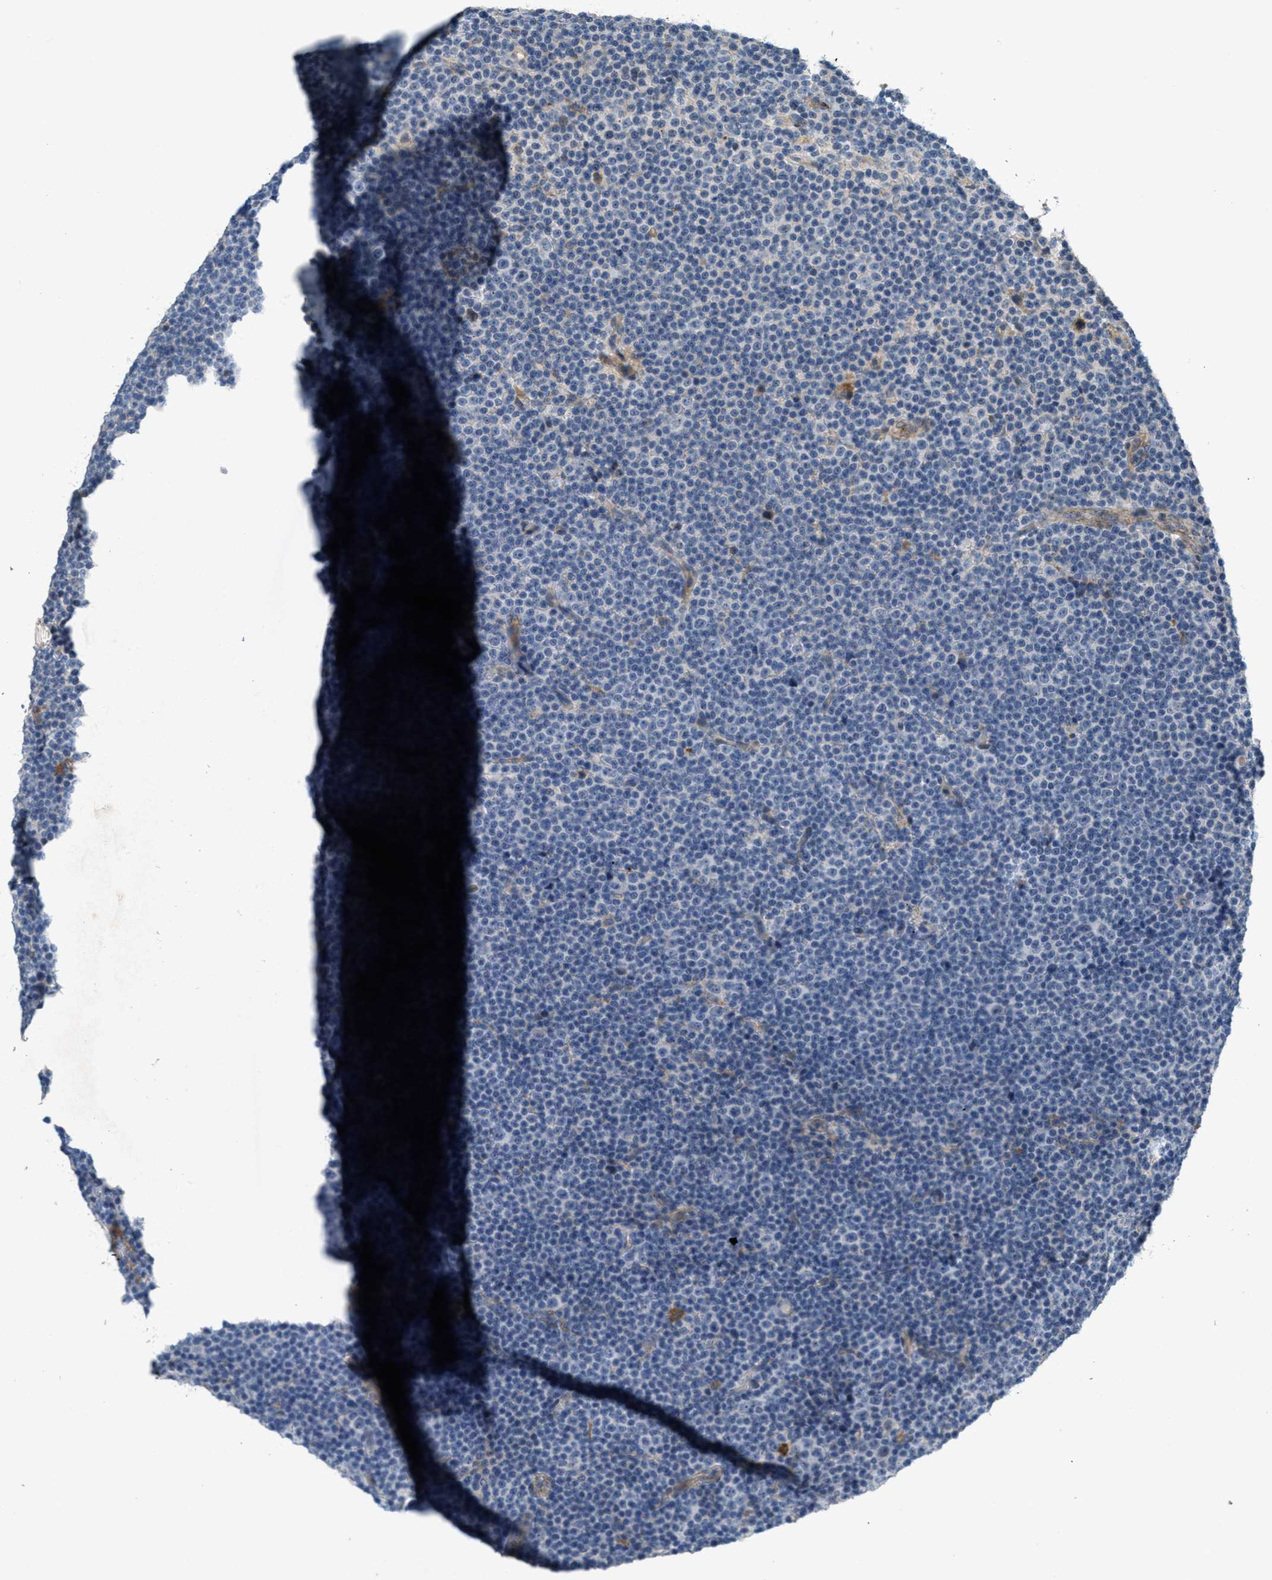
{"staining": {"intensity": "negative", "quantity": "none", "location": "none"}, "tissue": "lymphoma", "cell_type": "Tumor cells", "image_type": "cancer", "snomed": [{"axis": "morphology", "description": "Malignant lymphoma, non-Hodgkin's type, Low grade"}, {"axis": "topography", "description": "Lymph node"}], "caption": "Tumor cells show no significant protein staining in lymphoma.", "gene": "ADCY5", "patient": {"sex": "female", "age": 67}}